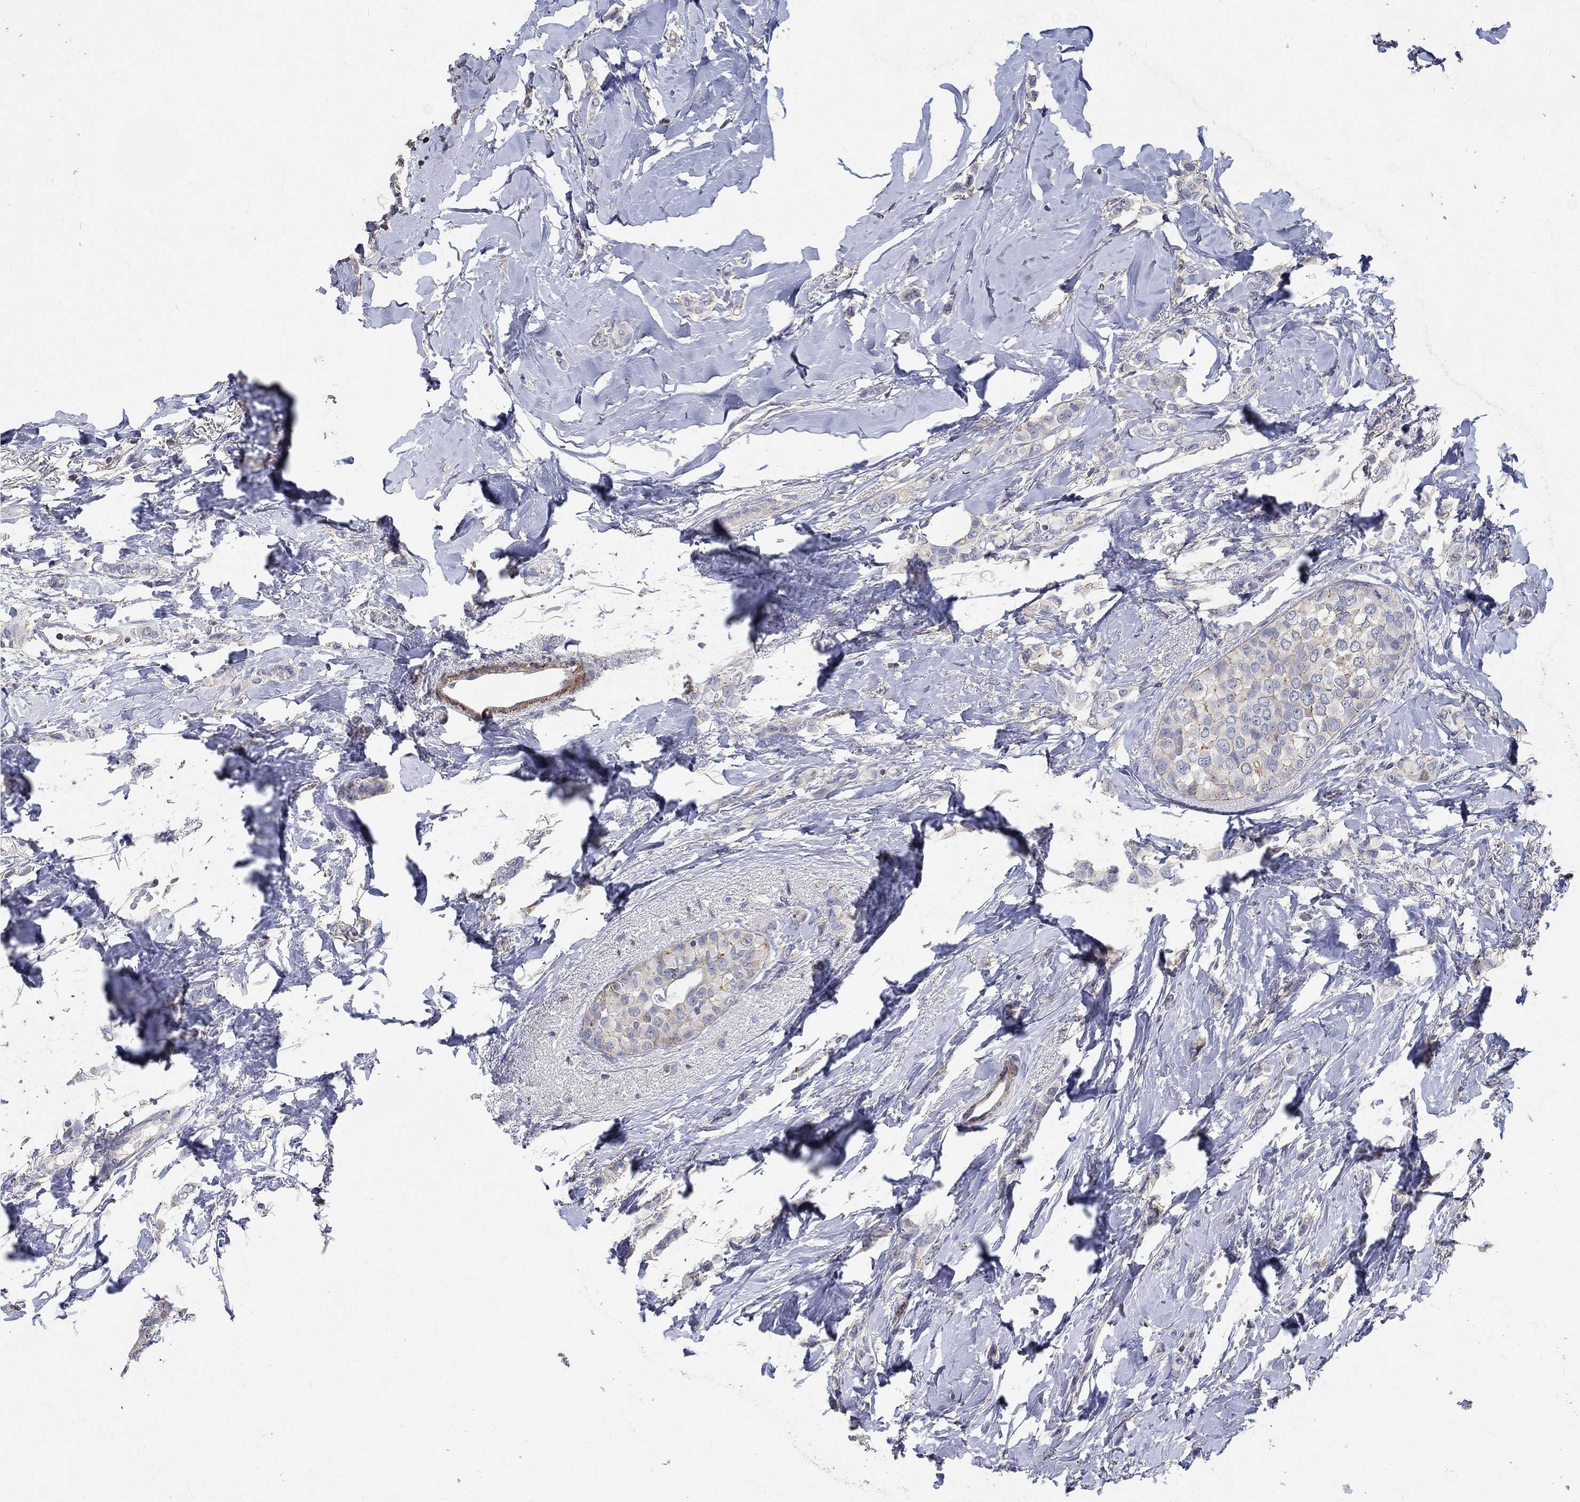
{"staining": {"intensity": "moderate", "quantity": "<25%", "location": "cytoplasmic/membranous"}, "tissue": "breast cancer", "cell_type": "Tumor cells", "image_type": "cancer", "snomed": [{"axis": "morphology", "description": "Lobular carcinoma"}, {"axis": "topography", "description": "Breast"}], "caption": "Immunohistochemical staining of breast cancer (lobular carcinoma) exhibits low levels of moderate cytoplasmic/membranous expression in approximately <25% of tumor cells.", "gene": "TNFAIP8L3", "patient": {"sex": "female", "age": 66}}